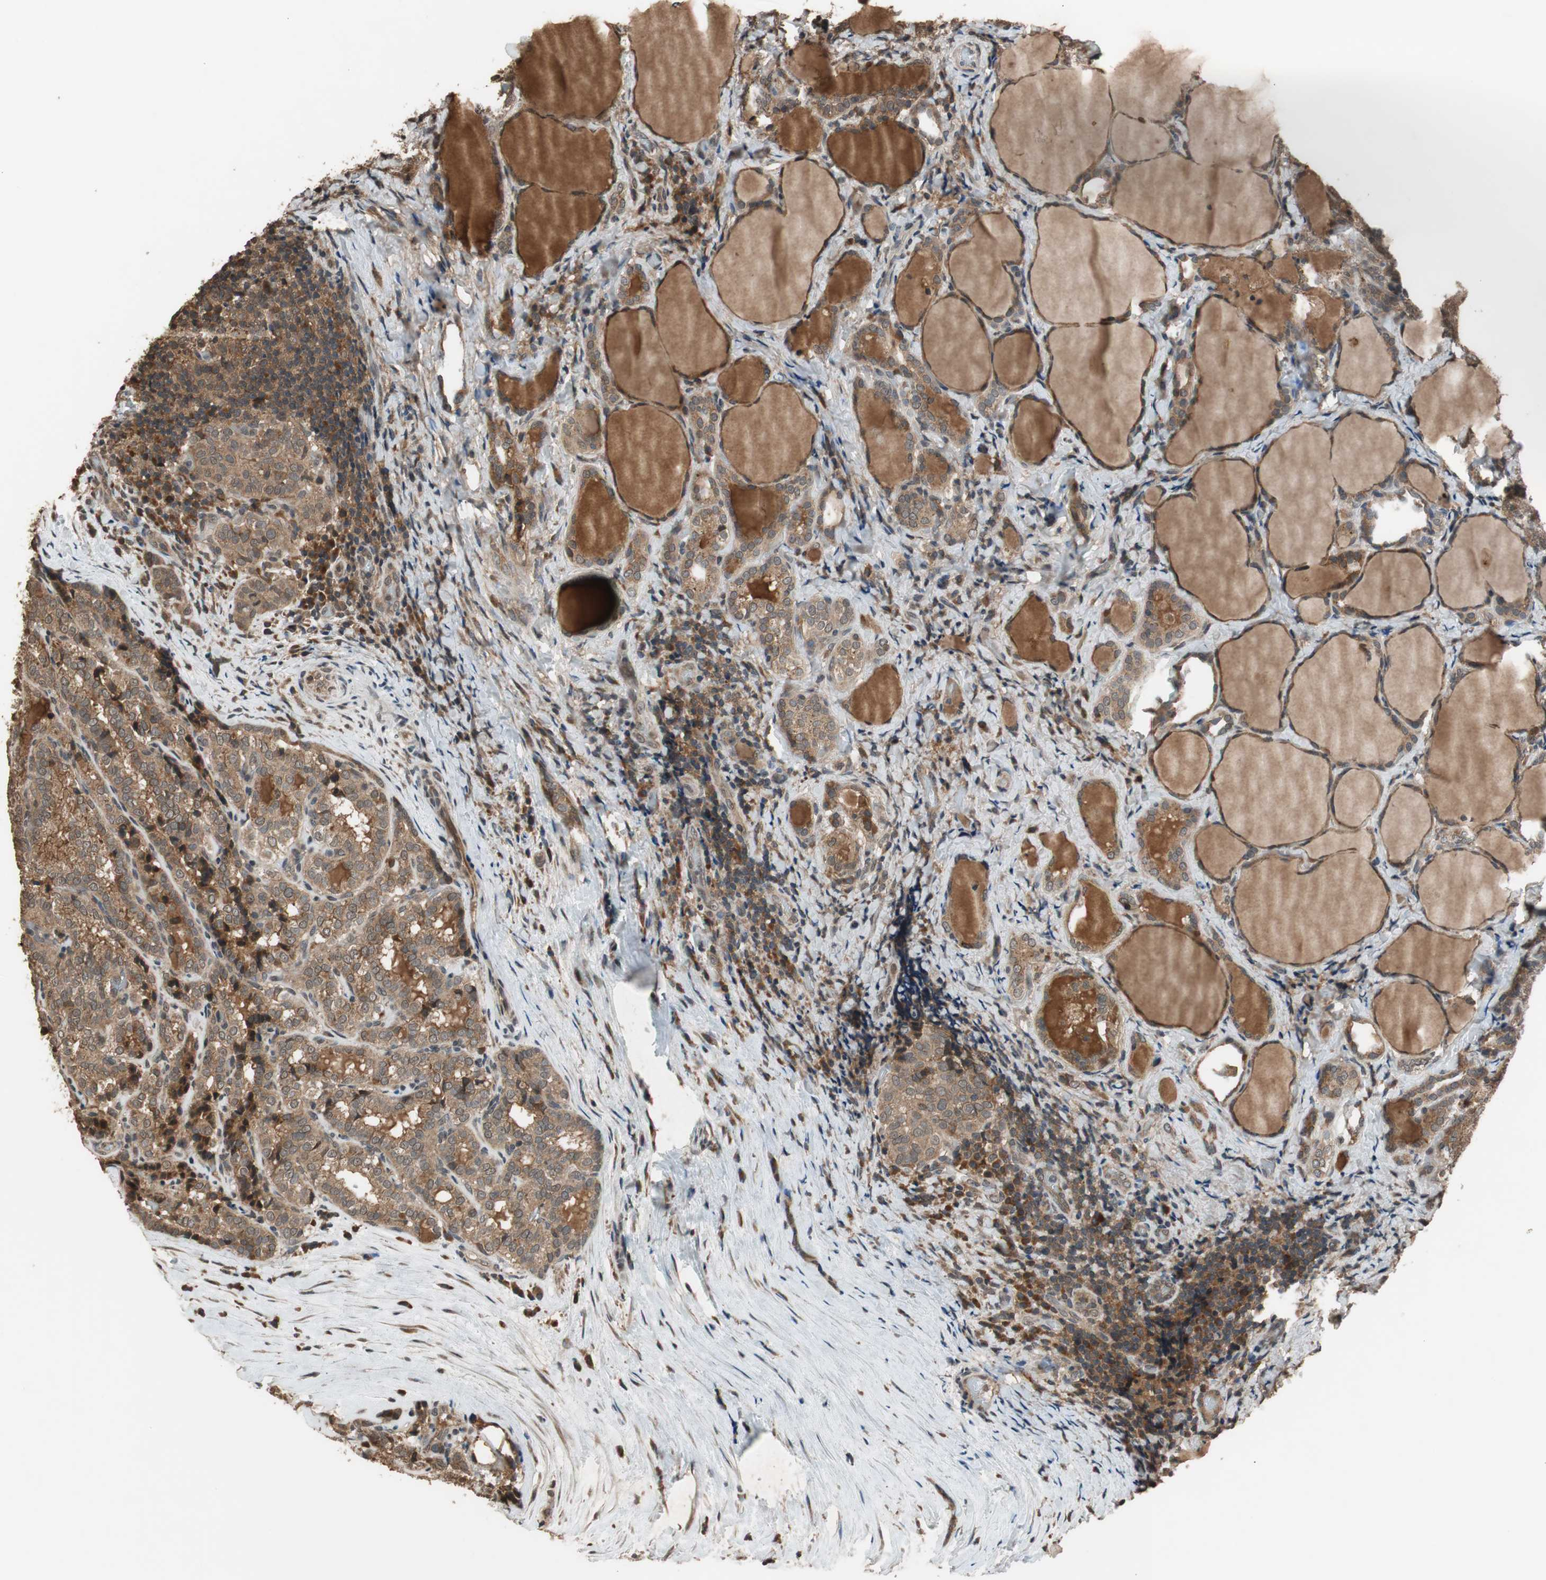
{"staining": {"intensity": "moderate", "quantity": ">75%", "location": "cytoplasmic/membranous"}, "tissue": "thyroid cancer", "cell_type": "Tumor cells", "image_type": "cancer", "snomed": [{"axis": "morphology", "description": "Normal tissue, NOS"}, {"axis": "morphology", "description": "Papillary adenocarcinoma, NOS"}, {"axis": "topography", "description": "Thyroid gland"}], "caption": "Brown immunohistochemical staining in thyroid cancer (papillary adenocarcinoma) exhibits moderate cytoplasmic/membranous positivity in about >75% of tumor cells.", "gene": "TMEM230", "patient": {"sex": "female", "age": 30}}